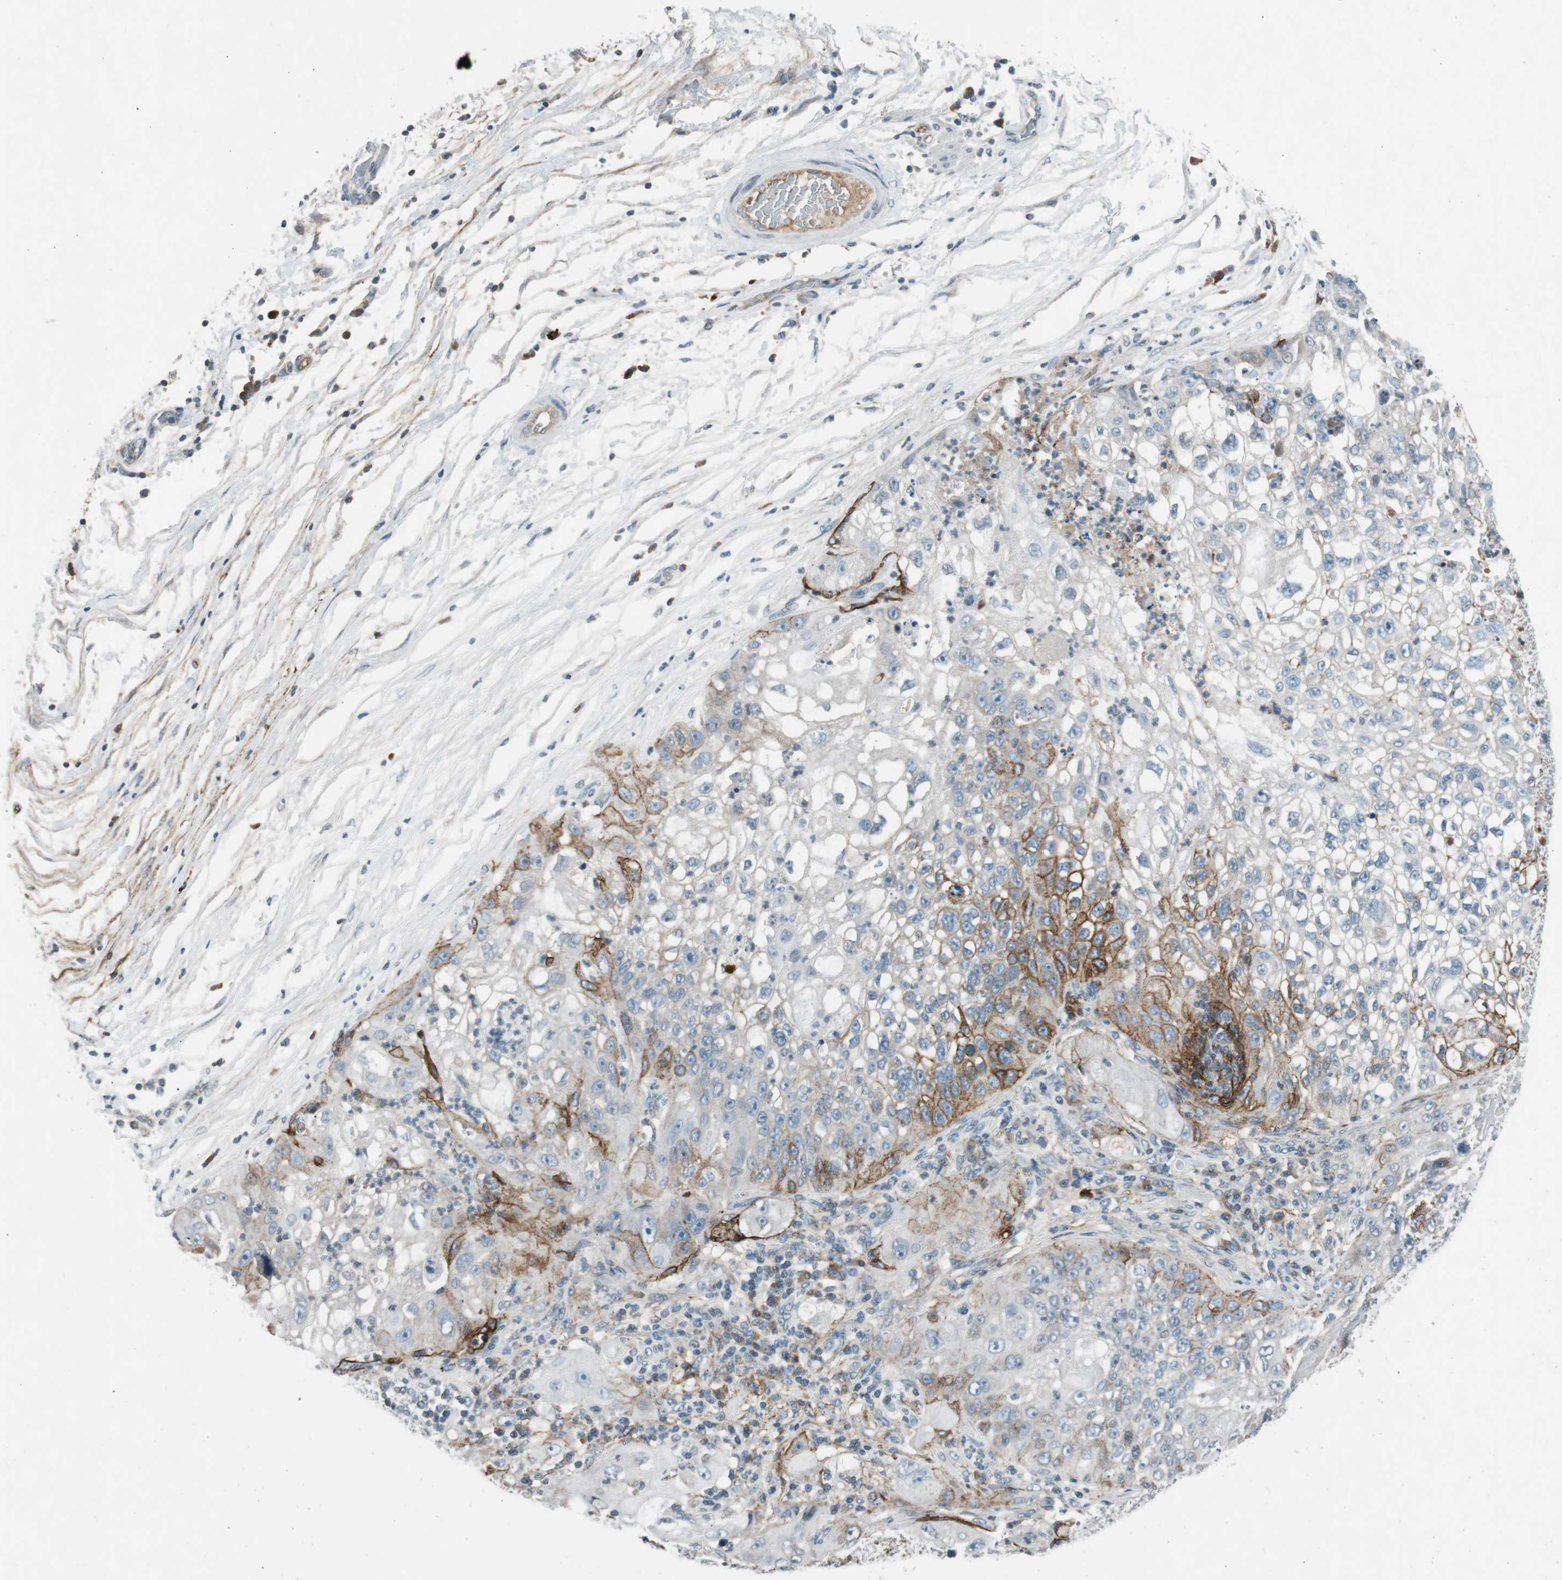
{"staining": {"intensity": "moderate", "quantity": "<25%", "location": "cytoplasmic/membranous"}, "tissue": "lung cancer", "cell_type": "Tumor cells", "image_type": "cancer", "snomed": [{"axis": "morphology", "description": "Inflammation, NOS"}, {"axis": "morphology", "description": "Squamous cell carcinoma, NOS"}, {"axis": "topography", "description": "Lymph node"}, {"axis": "topography", "description": "Soft tissue"}, {"axis": "topography", "description": "Lung"}], "caption": "Lung cancer (squamous cell carcinoma) tissue reveals moderate cytoplasmic/membranous expression in approximately <25% of tumor cells, visualized by immunohistochemistry. (DAB IHC, brown staining for protein, blue staining for nuclei).", "gene": "PDPN", "patient": {"sex": "male", "age": 66}}